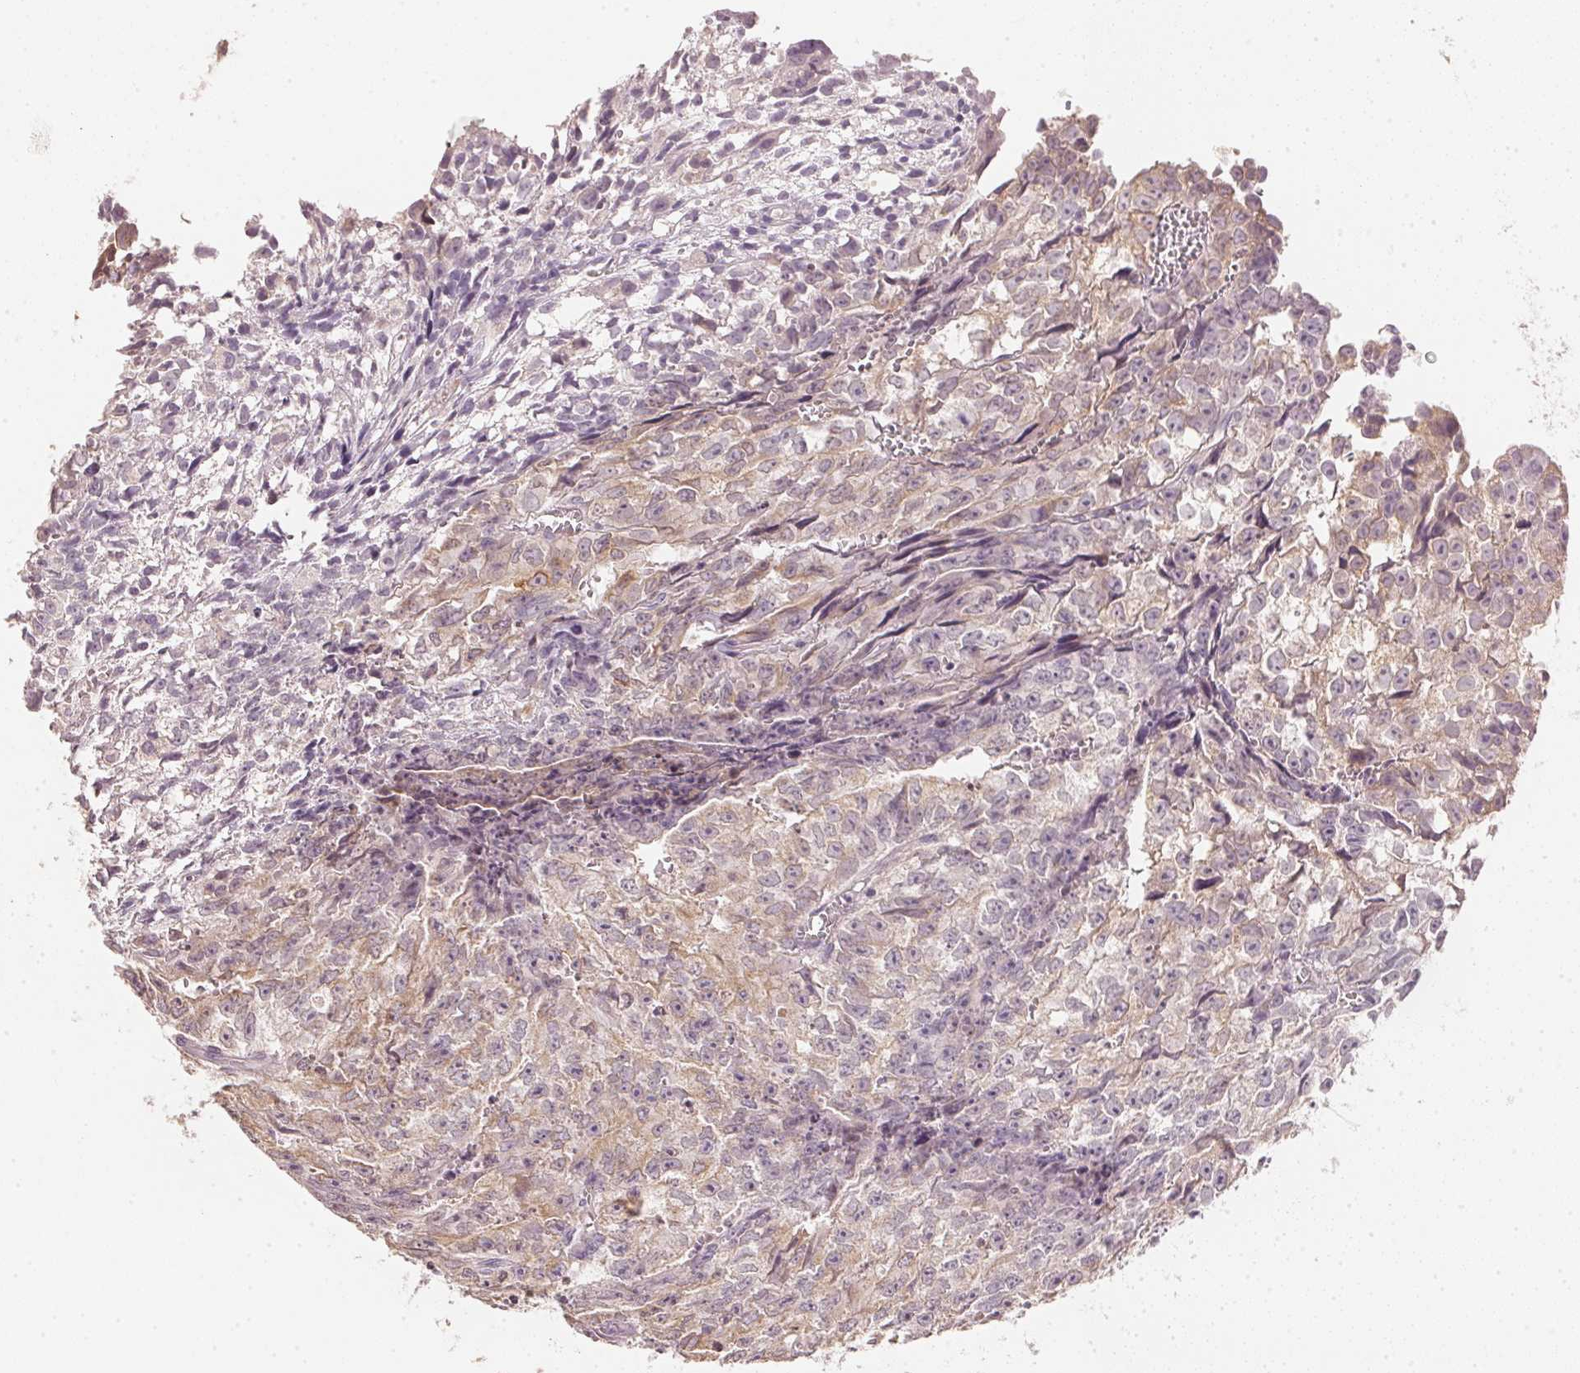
{"staining": {"intensity": "weak", "quantity": "<25%", "location": "cytoplasmic/membranous"}, "tissue": "testis cancer", "cell_type": "Tumor cells", "image_type": "cancer", "snomed": [{"axis": "morphology", "description": "Carcinoma, Embryonal, NOS"}, {"axis": "morphology", "description": "Teratoma, malignant, NOS"}, {"axis": "topography", "description": "Testis"}], "caption": "Image shows no significant protein positivity in tumor cells of embryonal carcinoma (testis).", "gene": "DHCR24", "patient": {"sex": "male", "age": 24}}